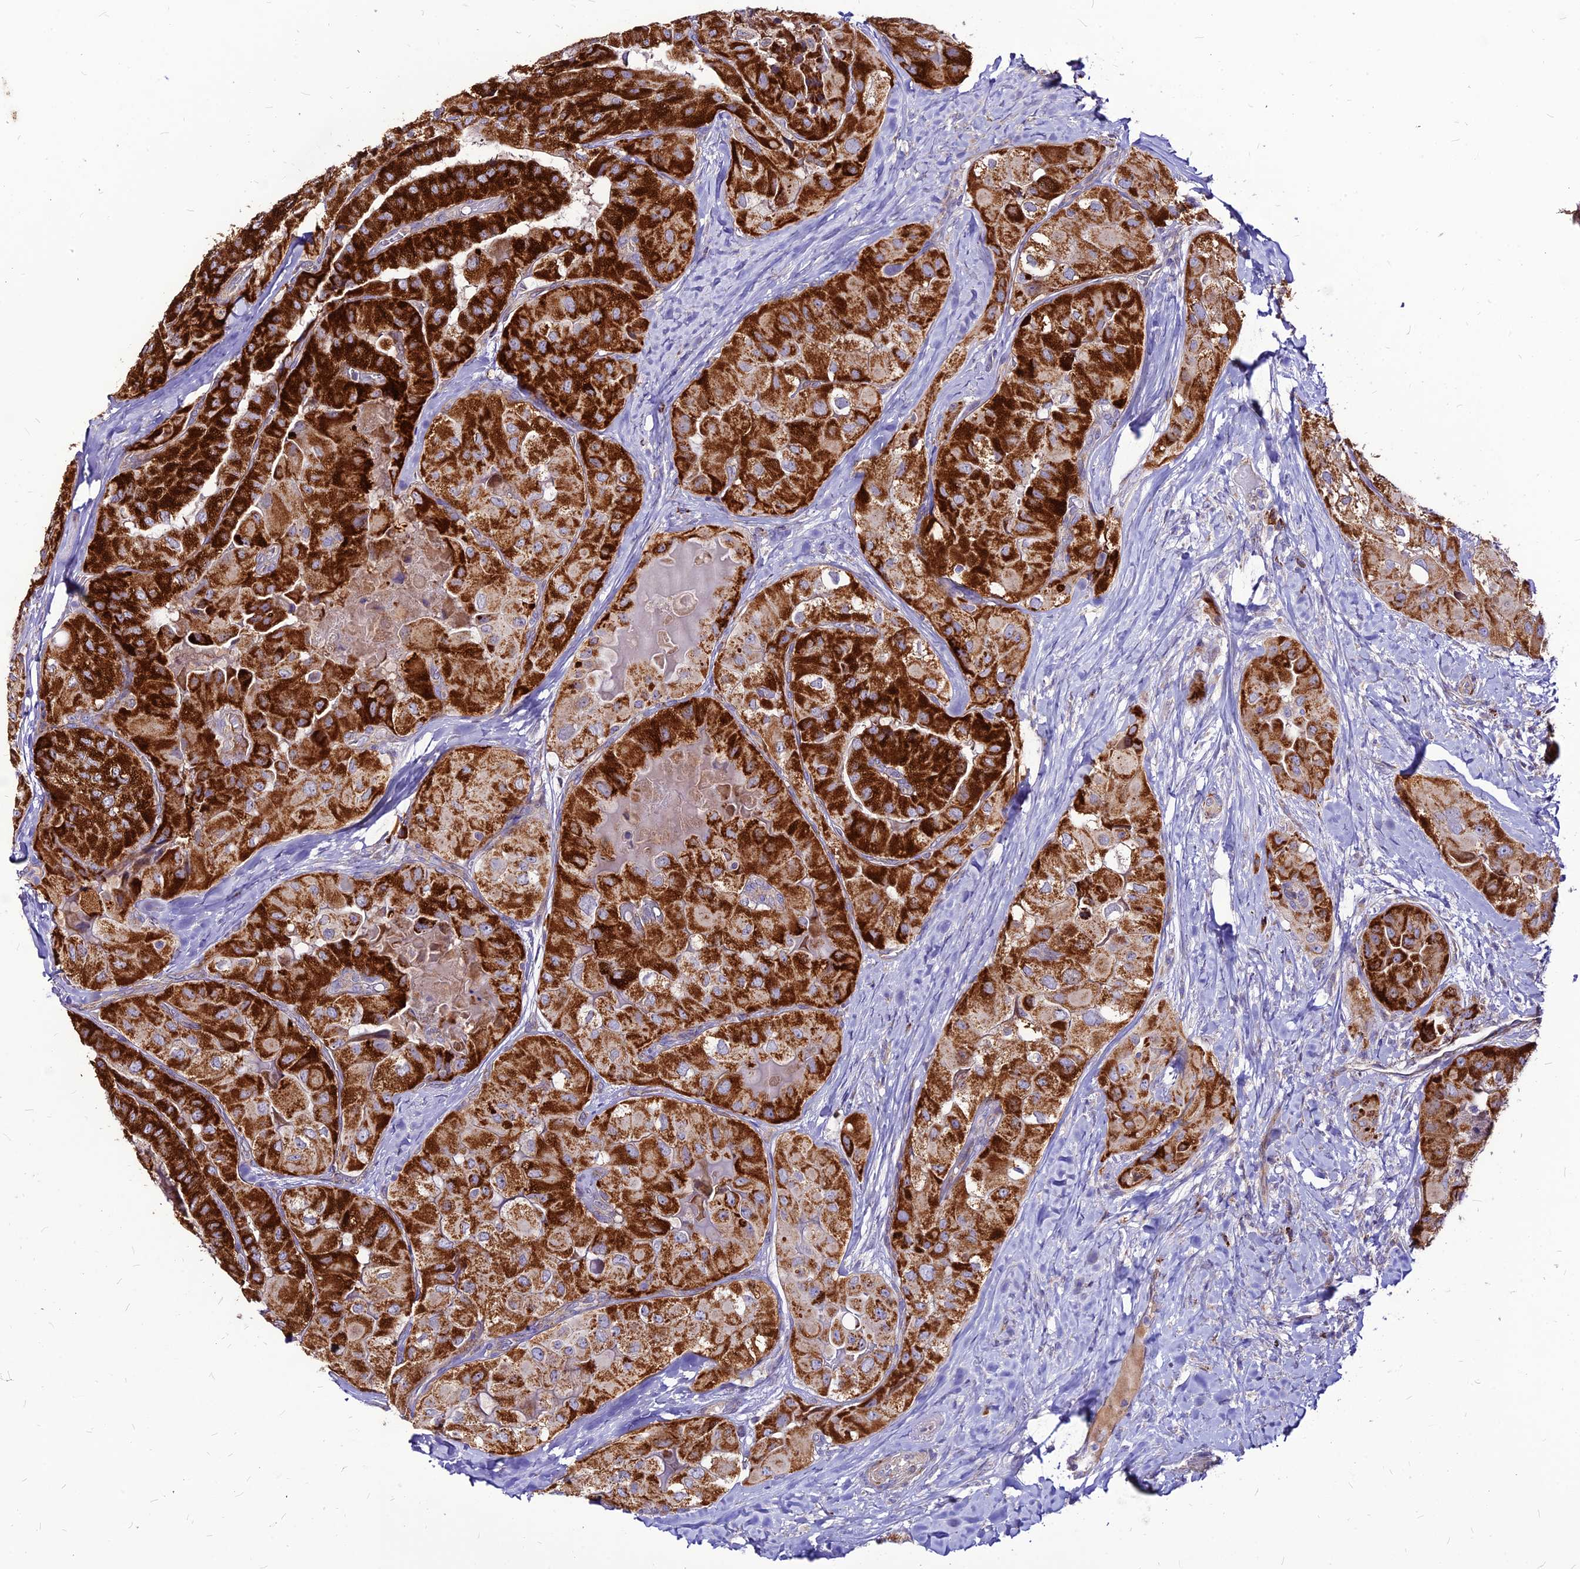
{"staining": {"intensity": "strong", "quantity": ">75%", "location": "cytoplasmic/membranous"}, "tissue": "thyroid cancer", "cell_type": "Tumor cells", "image_type": "cancer", "snomed": [{"axis": "morphology", "description": "Normal tissue, NOS"}, {"axis": "morphology", "description": "Papillary adenocarcinoma, NOS"}, {"axis": "topography", "description": "Thyroid gland"}], "caption": "Immunohistochemical staining of thyroid papillary adenocarcinoma shows strong cytoplasmic/membranous protein positivity in approximately >75% of tumor cells.", "gene": "ECI1", "patient": {"sex": "female", "age": 59}}